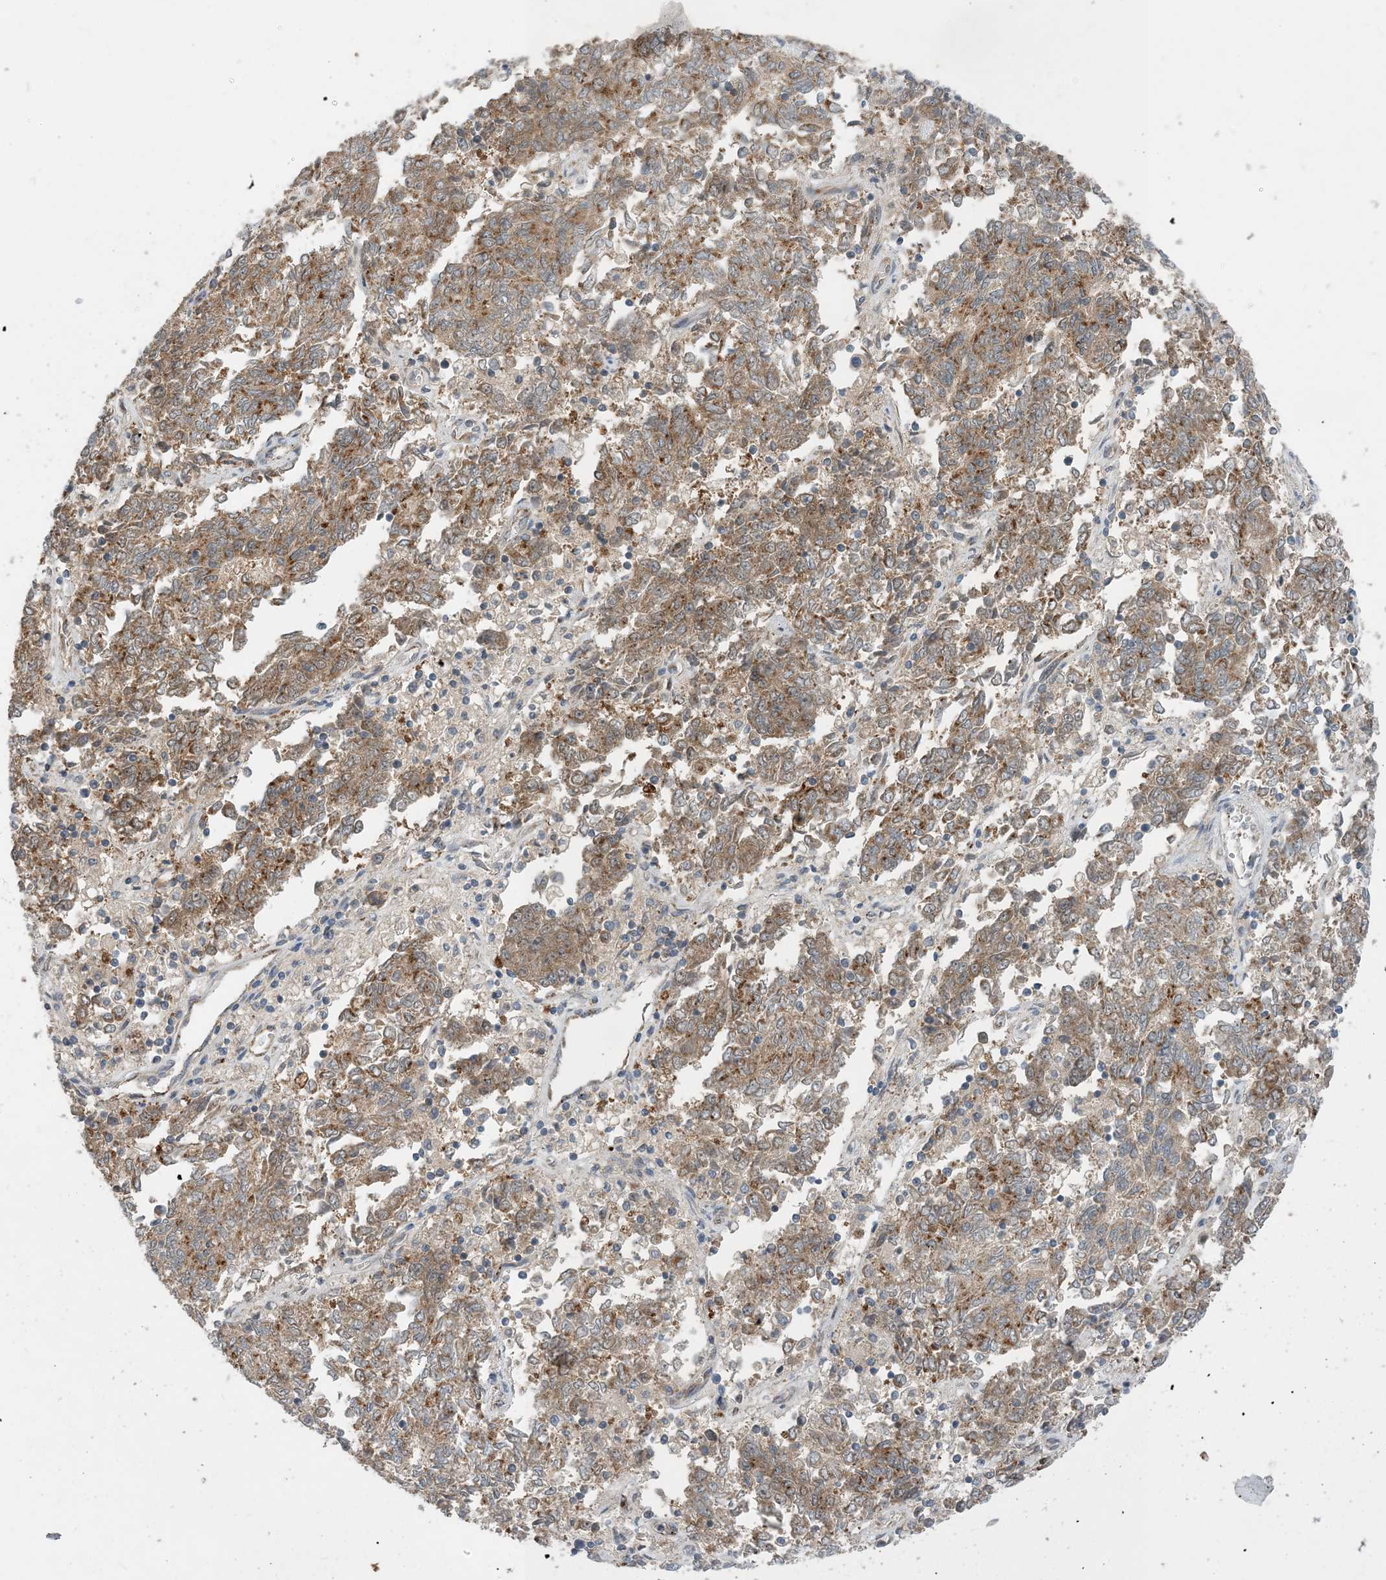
{"staining": {"intensity": "moderate", "quantity": ">75%", "location": "cytoplasmic/membranous"}, "tissue": "endometrial cancer", "cell_type": "Tumor cells", "image_type": "cancer", "snomed": [{"axis": "morphology", "description": "Adenocarcinoma, NOS"}, {"axis": "topography", "description": "Endometrium"}], "caption": "An immunohistochemistry (IHC) photomicrograph of tumor tissue is shown. Protein staining in brown highlights moderate cytoplasmic/membranous positivity in endometrial adenocarcinoma within tumor cells.", "gene": "TINAG", "patient": {"sex": "female", "age": 80}}